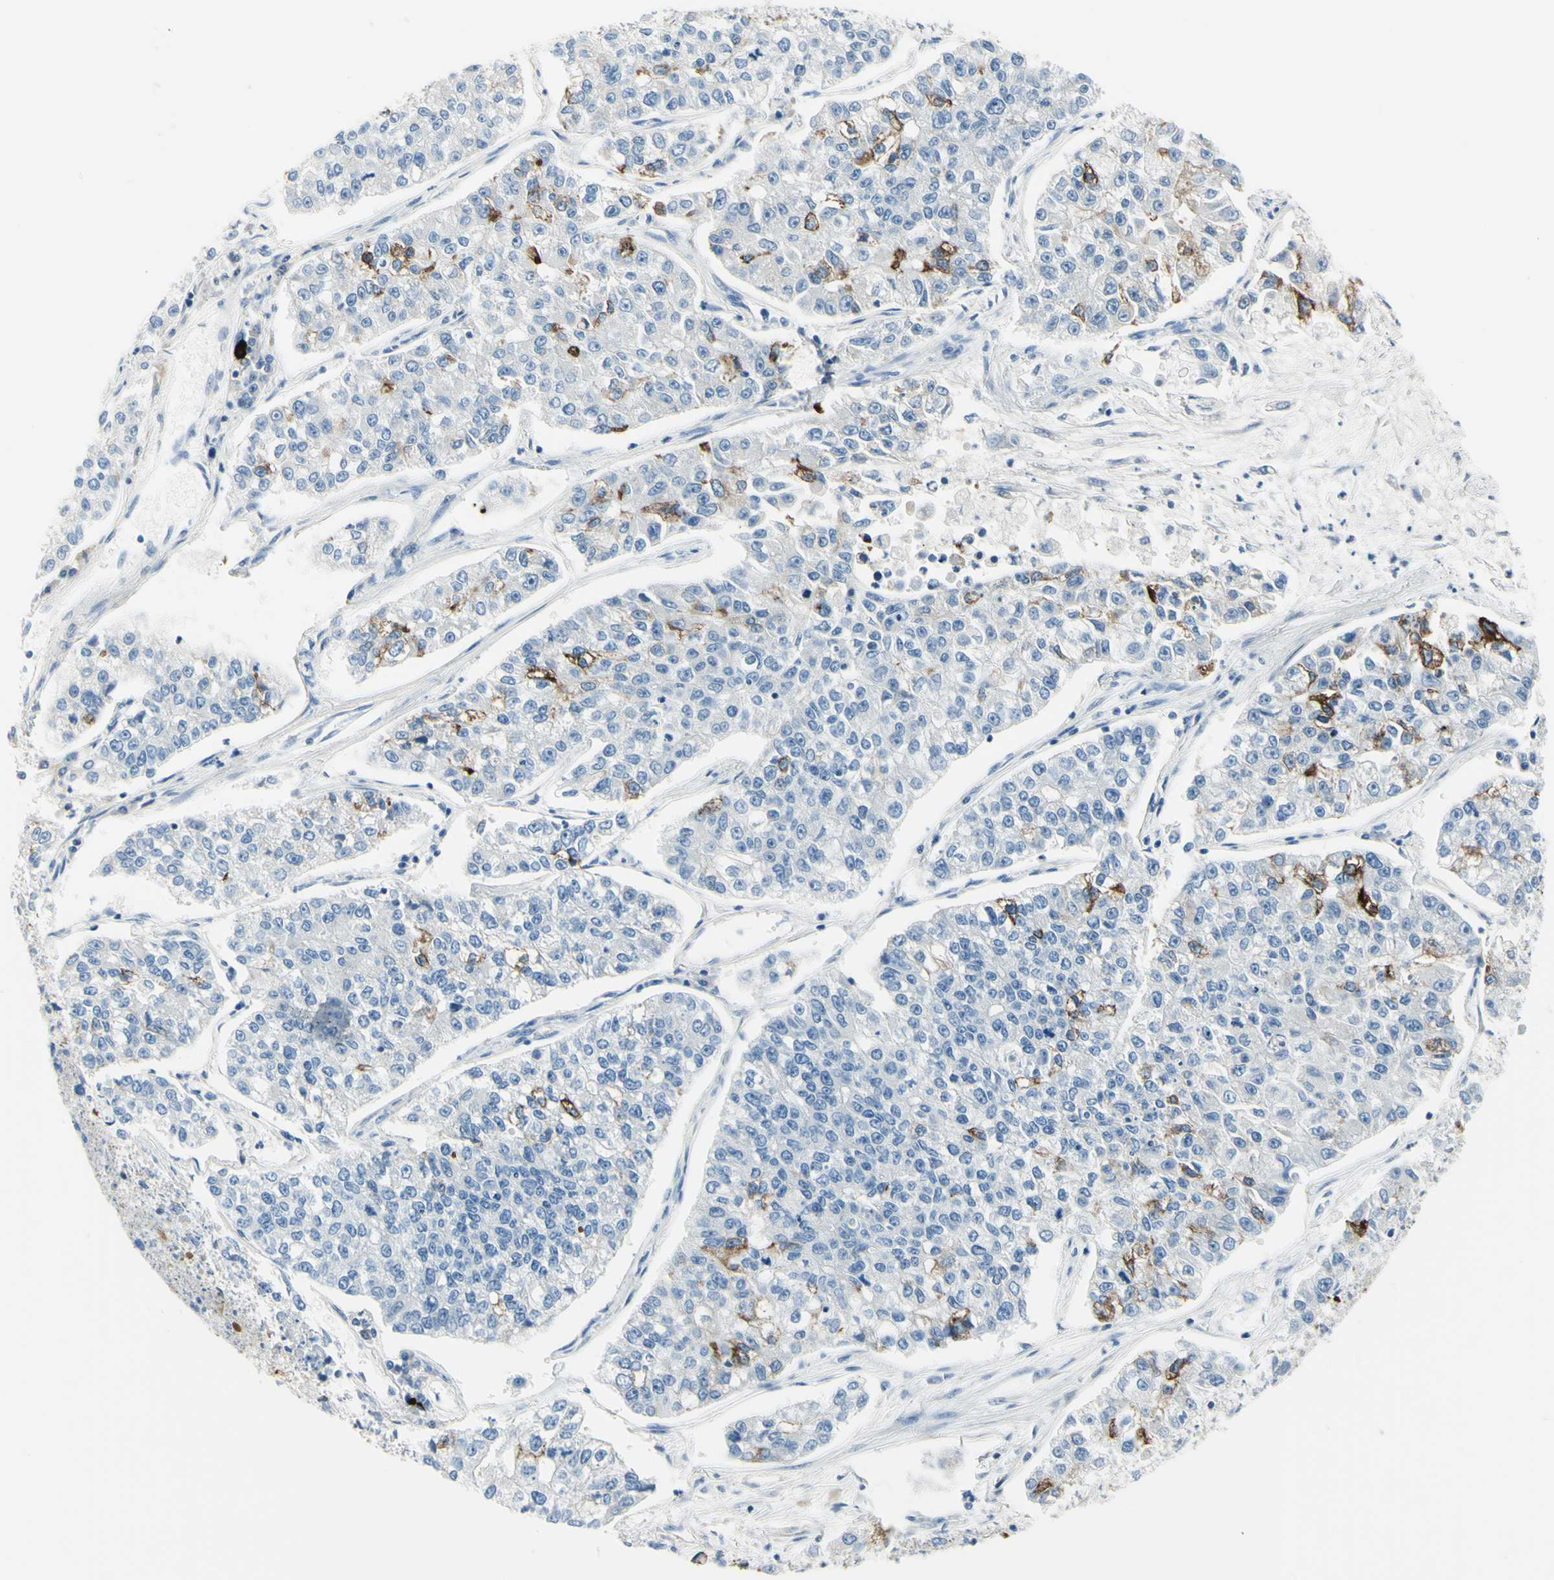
{"staining": {"intensity": "strong", "quantity": "<25%", "location": "cytoplasmic/membranous"}, "tissue": "lung cancer", "cell_type": "Tumor cells", "image_type": "cancer", "snomed": [{"axis": "morphology", "description": "Adenocarcinoma, NOS"}, {"axis": "topography", "description": "Lung"}], "caption": "Immunohistochemistry (IHC) of lung cancer shows medium levels of strong cytoplasmic/membranous positivity in approximately <25% of tumor cells.", "gene": "DLG4", "patient": {"sex": "male", "age": 49}}